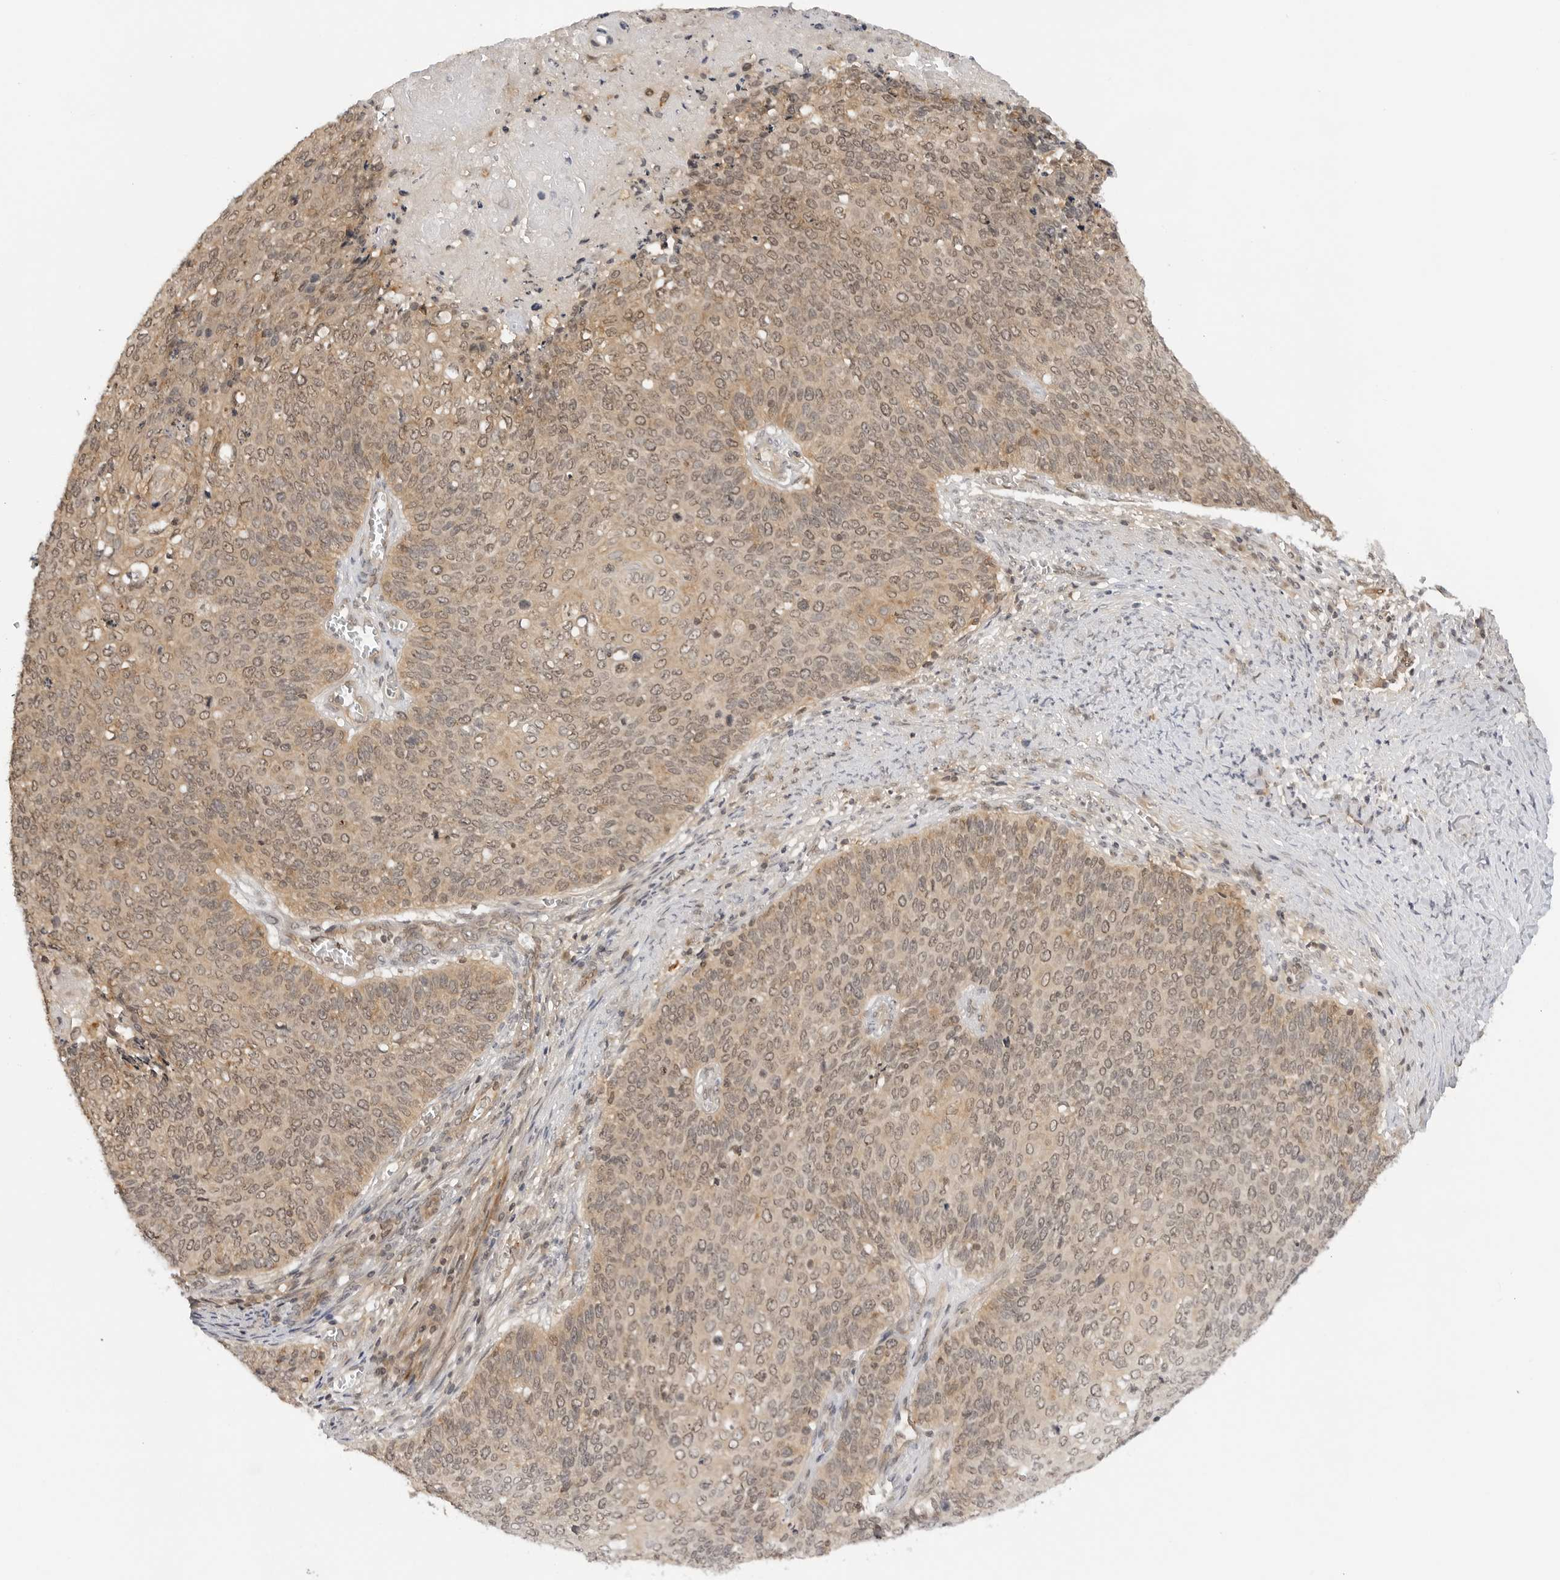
{"staining": {"intensity": "weak", "quantity": ">75%", "location": "cytoplasmic/membranous,nuclear"}, "tissue": "cervical cancer", "cell_type": "Tumor cells", "image_type": "cancer", "snomed": [{"axis": "morphology", "description": "Squamous cell carcinoma, NOS"}, {"axis": "topography", "description": "Cervix"}], "caption": "Immunohistochemical staining of cervical cancer (squamous cell carcinoma) displays low levels of weak cytoplasmic/membranous and nuclear protein positivity in approximately >75% of tumor cells.", "gene": "MAP2K5", "patient": {"sex": "female", "age": 39}}